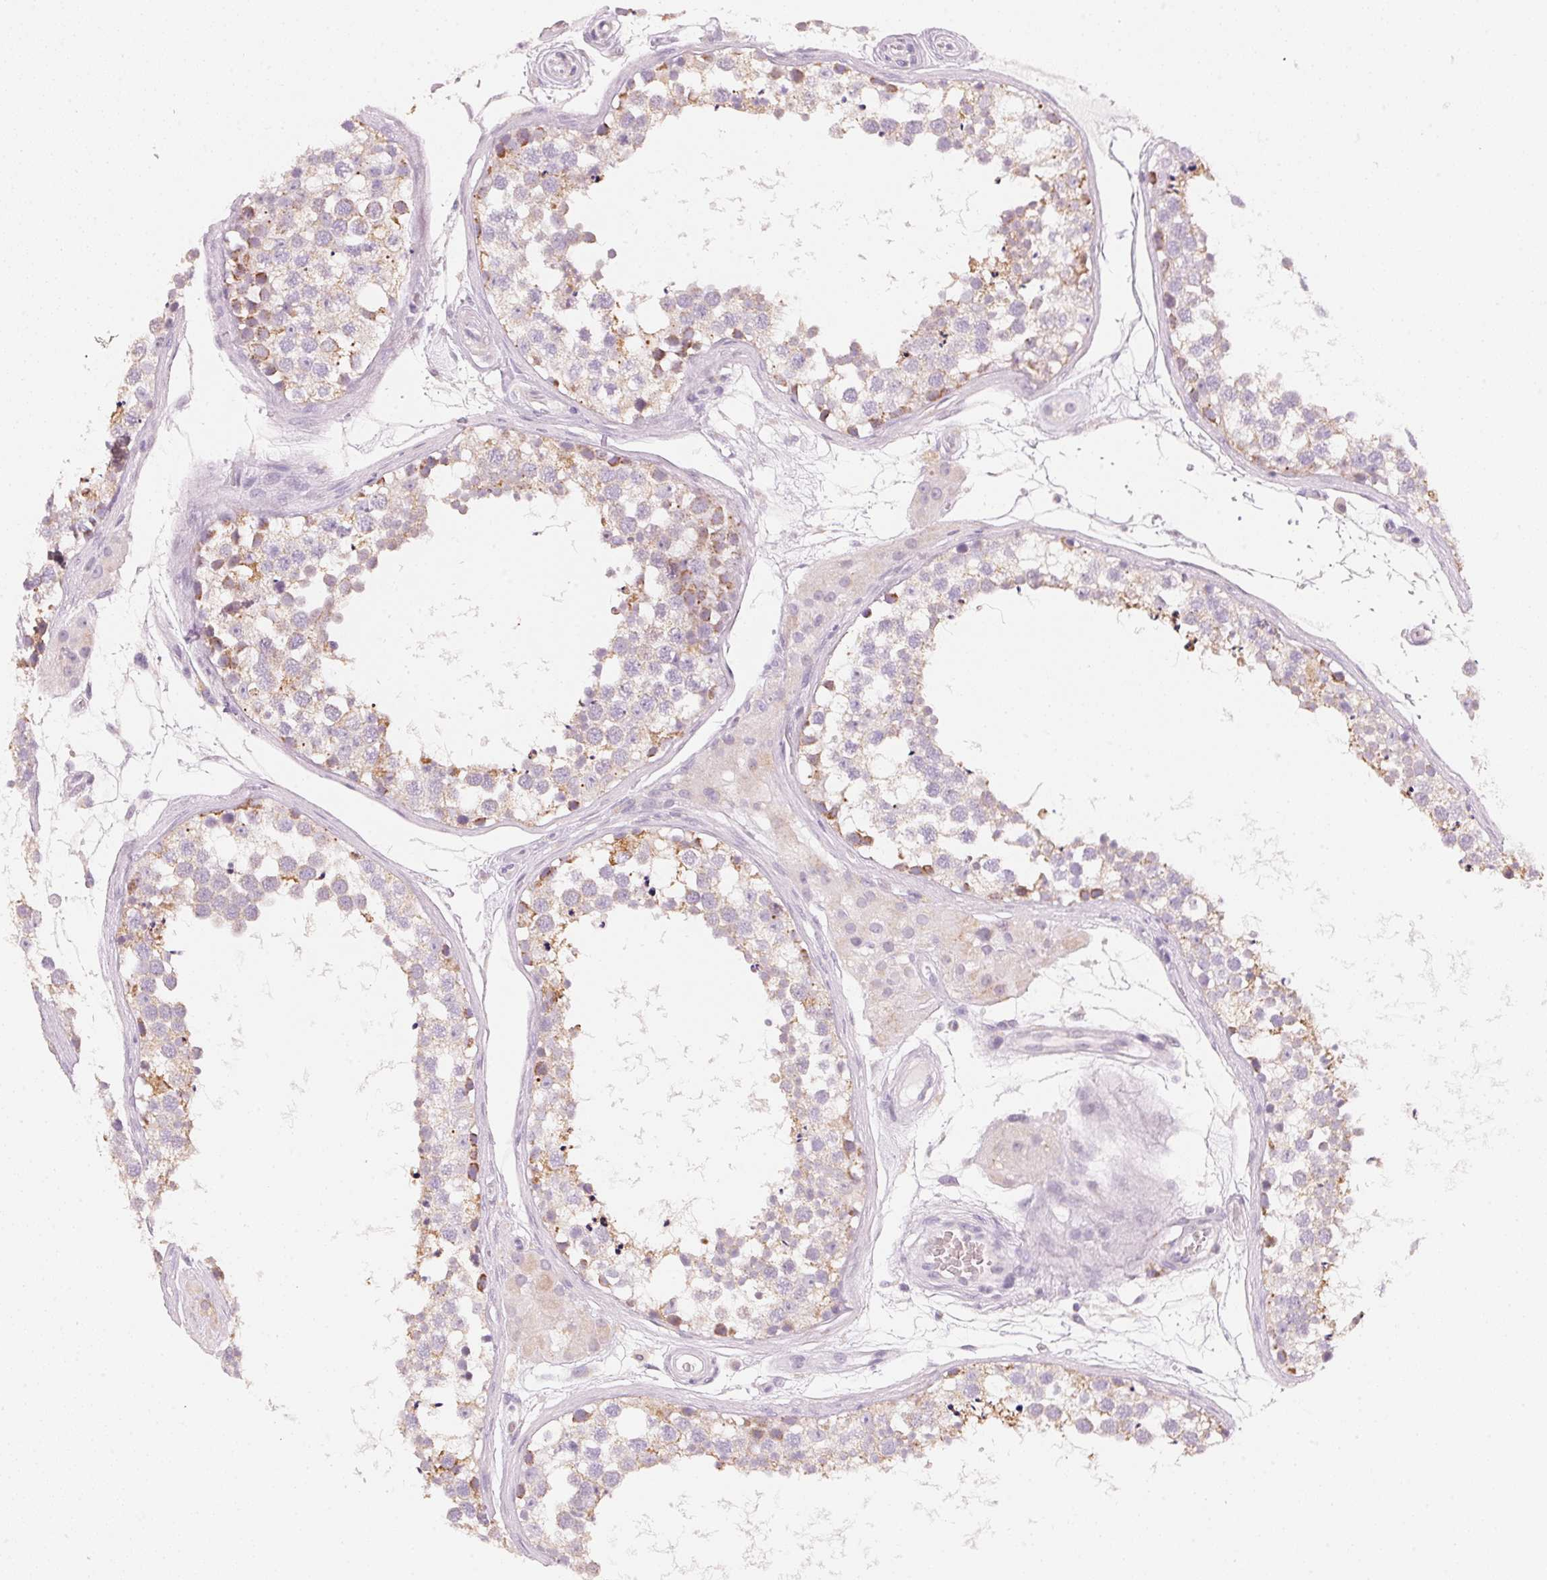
{"staining": {"intensity": "moderate", "quantity": "<25%", "location": "cytoplasmic/membranous"}, "tissue": "testis", "cell_type": "Cells in seminiferous ducts", "image_type": "normal", "snomed": [{"axis": "morphology", "description": "Normal tissue, NOS"}, {"axis": "morphology", "description": "Seminoma, NOS"}, {"axis": "topography", "description": "Testis"}], "caption": "This image shows IHC staining of unremarkable human testis, with low moderate cytoplasmic/membranous positivity in approximately <25% of cells in seminiferous ducts.", "gene": "HOXB13", "patient": {"sex": "male", "age": 65}}